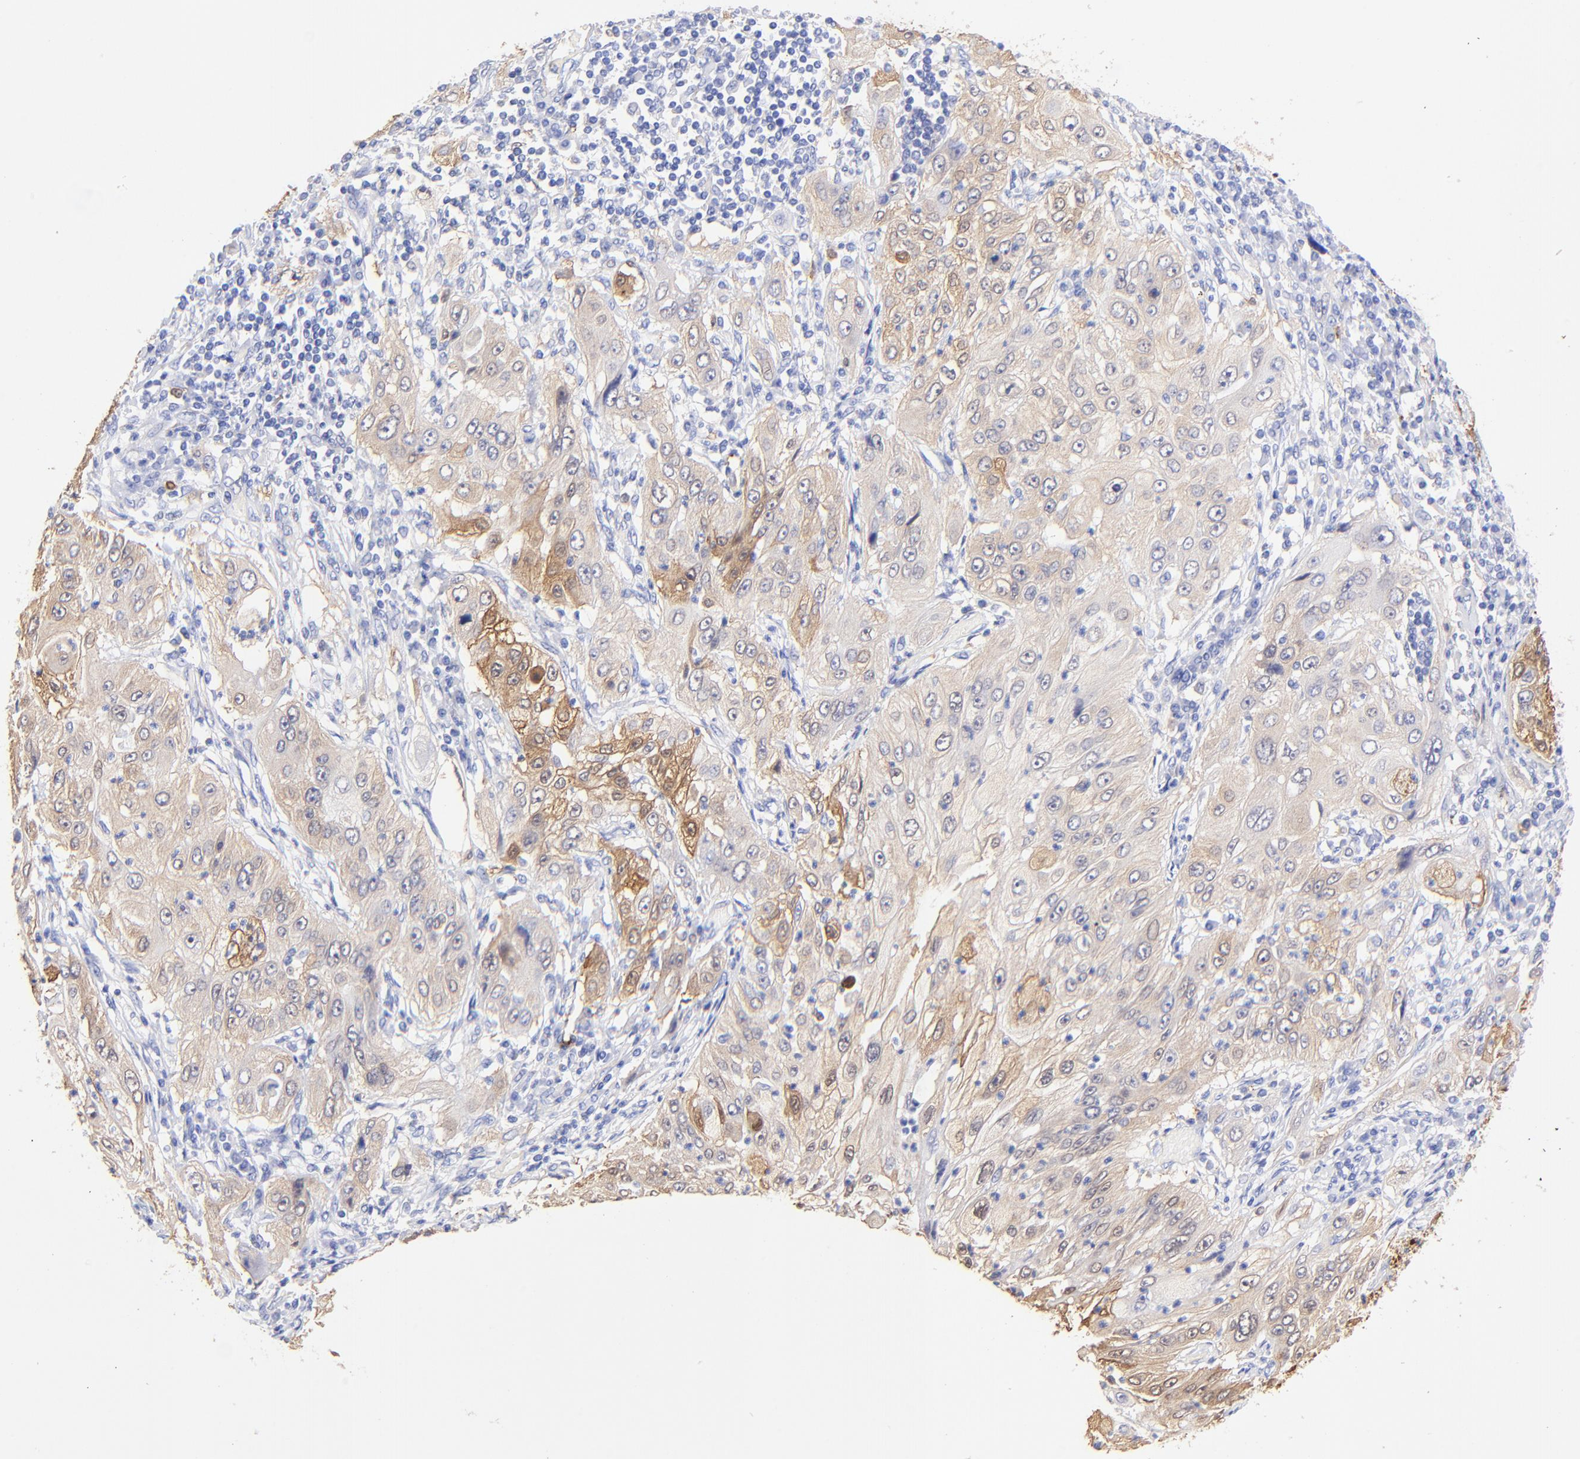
{"staining": {"intensity": "moderate", "quantity": "<25%", "location": "cytoplasmic/membranous"}, "tissue": "lung cancer", "cell_type": "Tumor cells", "image_type": "cancer", "snomed": [{"axis": "morphology", "description": "Inflammation, NOS"}, {"axis": "morphology", "description": "Squamous cell carcinoma, NOS"}, {"axis": "topography", "description": "Lymph node"}, {"axis": "topography", "description": "Soft tissue"}, {"axis": "topography", "description": "Lung"}], "caption": "IHC photomicrograph of lung cancer (squamous cell carcinoma) stained for a protein (brown), which exhibits low levels of moderate cytoplasmic/membranous positivity in about <25% of tumor cells.", "gene": "ALDH1A1", "patient": {"sex": "male", "age": 66}}